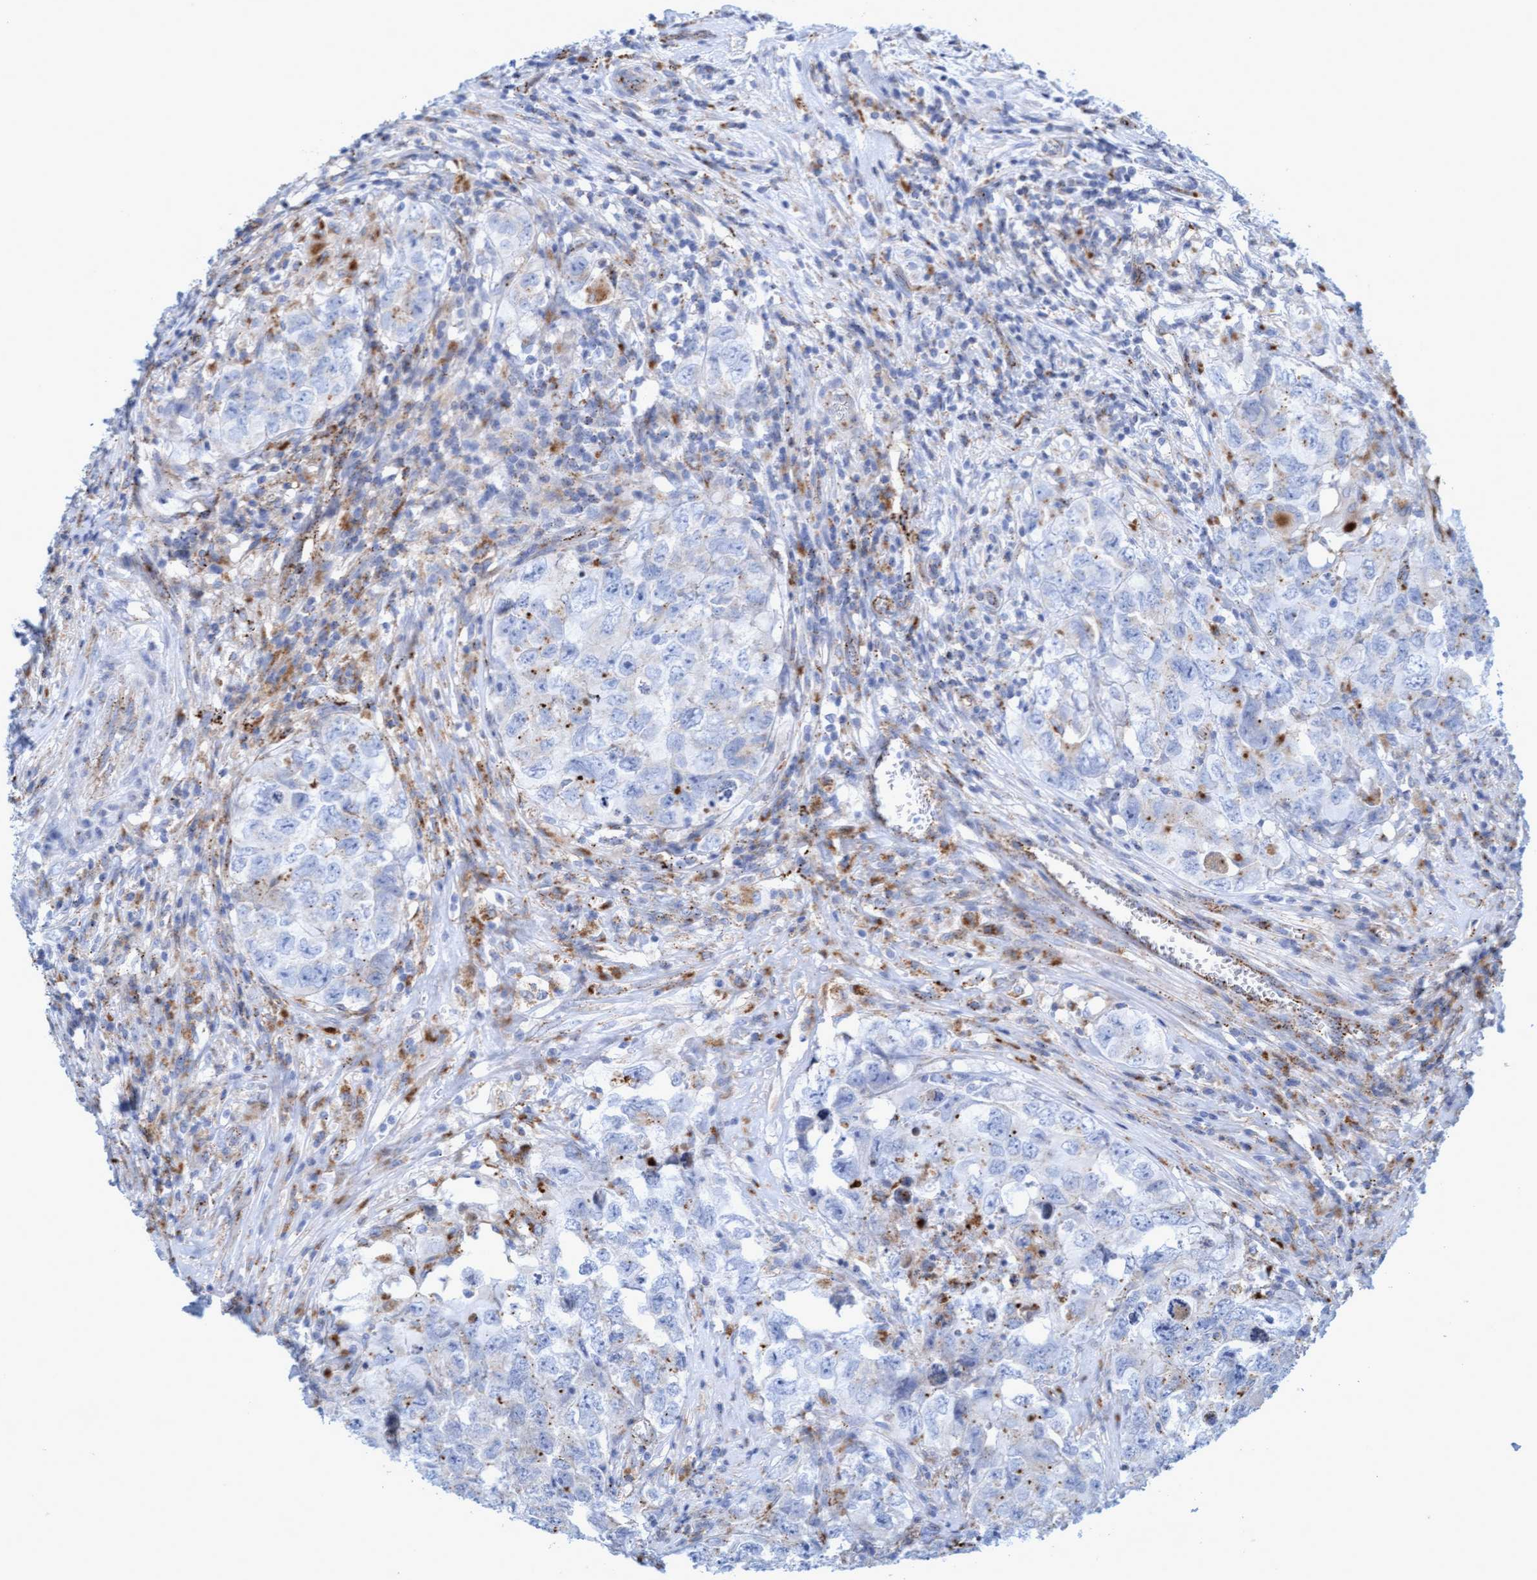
{"staining": {"intensity": "weak", "quantity": "<25%", "location": "cytoplasmic/membranous"}, "tissue": "testis cancer", "cell_type": "Tumor cells", "image_type": "cancer", "snomed": [{"axis": "morphology", "description": "Seminoma, NOS"}, {"axis": "morphology", "description": "Carcinoma, Embryonal, NOS"}, {"axis": "topography", "description": "Testis"}], "caption": "Tumor cells are negative for brown protein staining in testis cancer (seminoma).", "gene": "SGSH", "patient": {"sex": "male", "age": 43}}